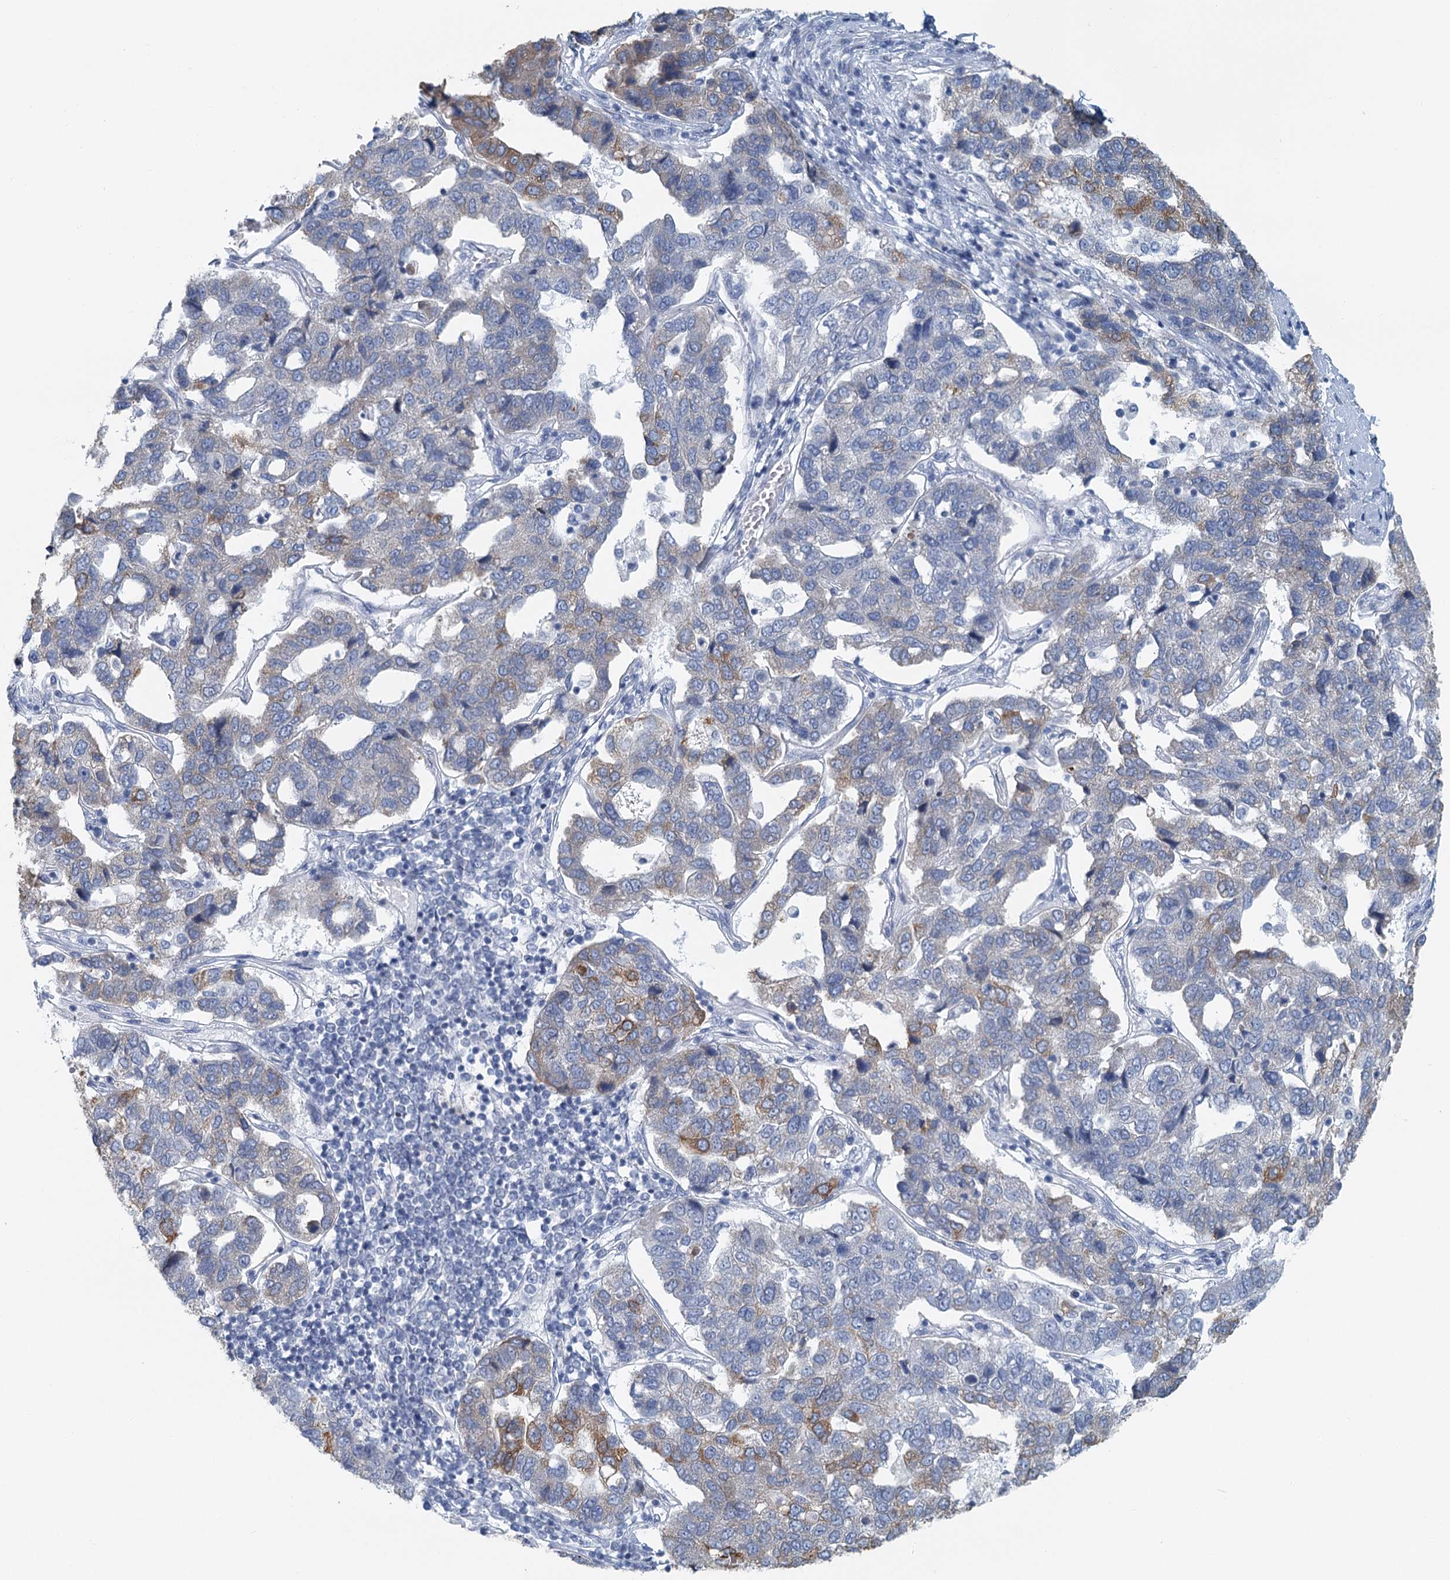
{"staining": {"intensity": "moderate", "quantity": "<25%", "location": "cytoplasmic/membranous"}, "tissue": "pancreatic cancer", "cell_type": "Tumor cells", "image_type": "cancer", "snomed": [{"axis": "morphology", "description": "Adenocarcinoma, NOS"}, {"axis": "topography", "description": "Pancreas"}], "caption": "There is low levels of moderate cytoplasmic/membranous expression in tumor cells of pancreatic adenocarcinoma, as demonstrated by immunohistochemical staining (brown color).", "gene": "ZNF527", "patient": {"sex": "female", "age": 61}}